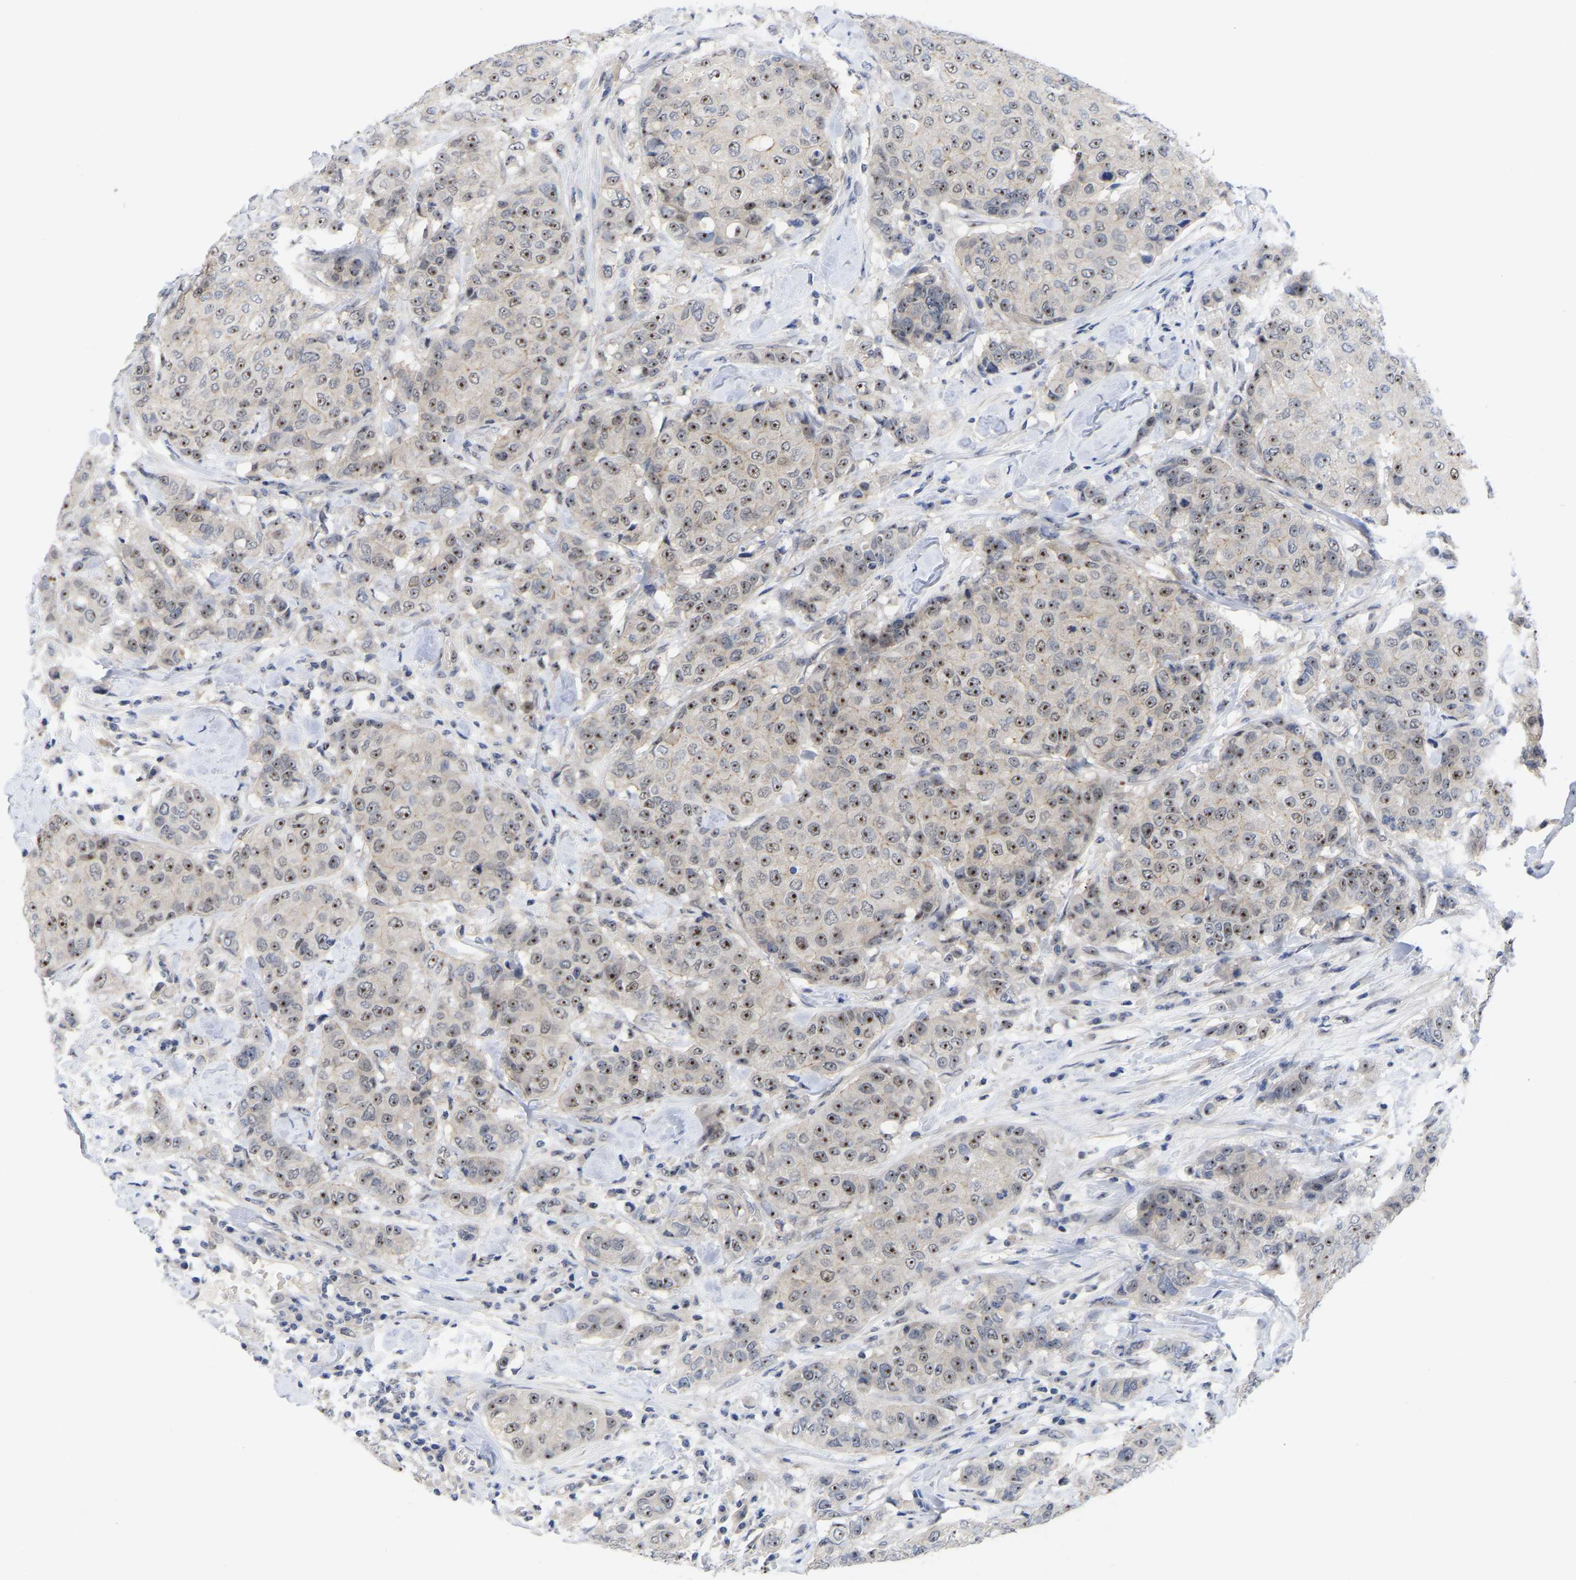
{"staining": {"intensity": "moderate", "quantity": ">75%", "location": "nuclear"}, "tissue": "breast cancer", "cell_type": "Tumor cells", "image_type": "cancer", "snomed": [{"axis": "morphology", "description": "Duct carcinoma"}, {"axis": "topography", "description": "Breast"}], "caption": "Protein analysis of breast cancer (intraductal carcinoma) tissue shows moderate nuclear positivity in approximately >75% of tumor cells.", "gene": "NLE1", "patient": {"sex": "female", "age": 27}}